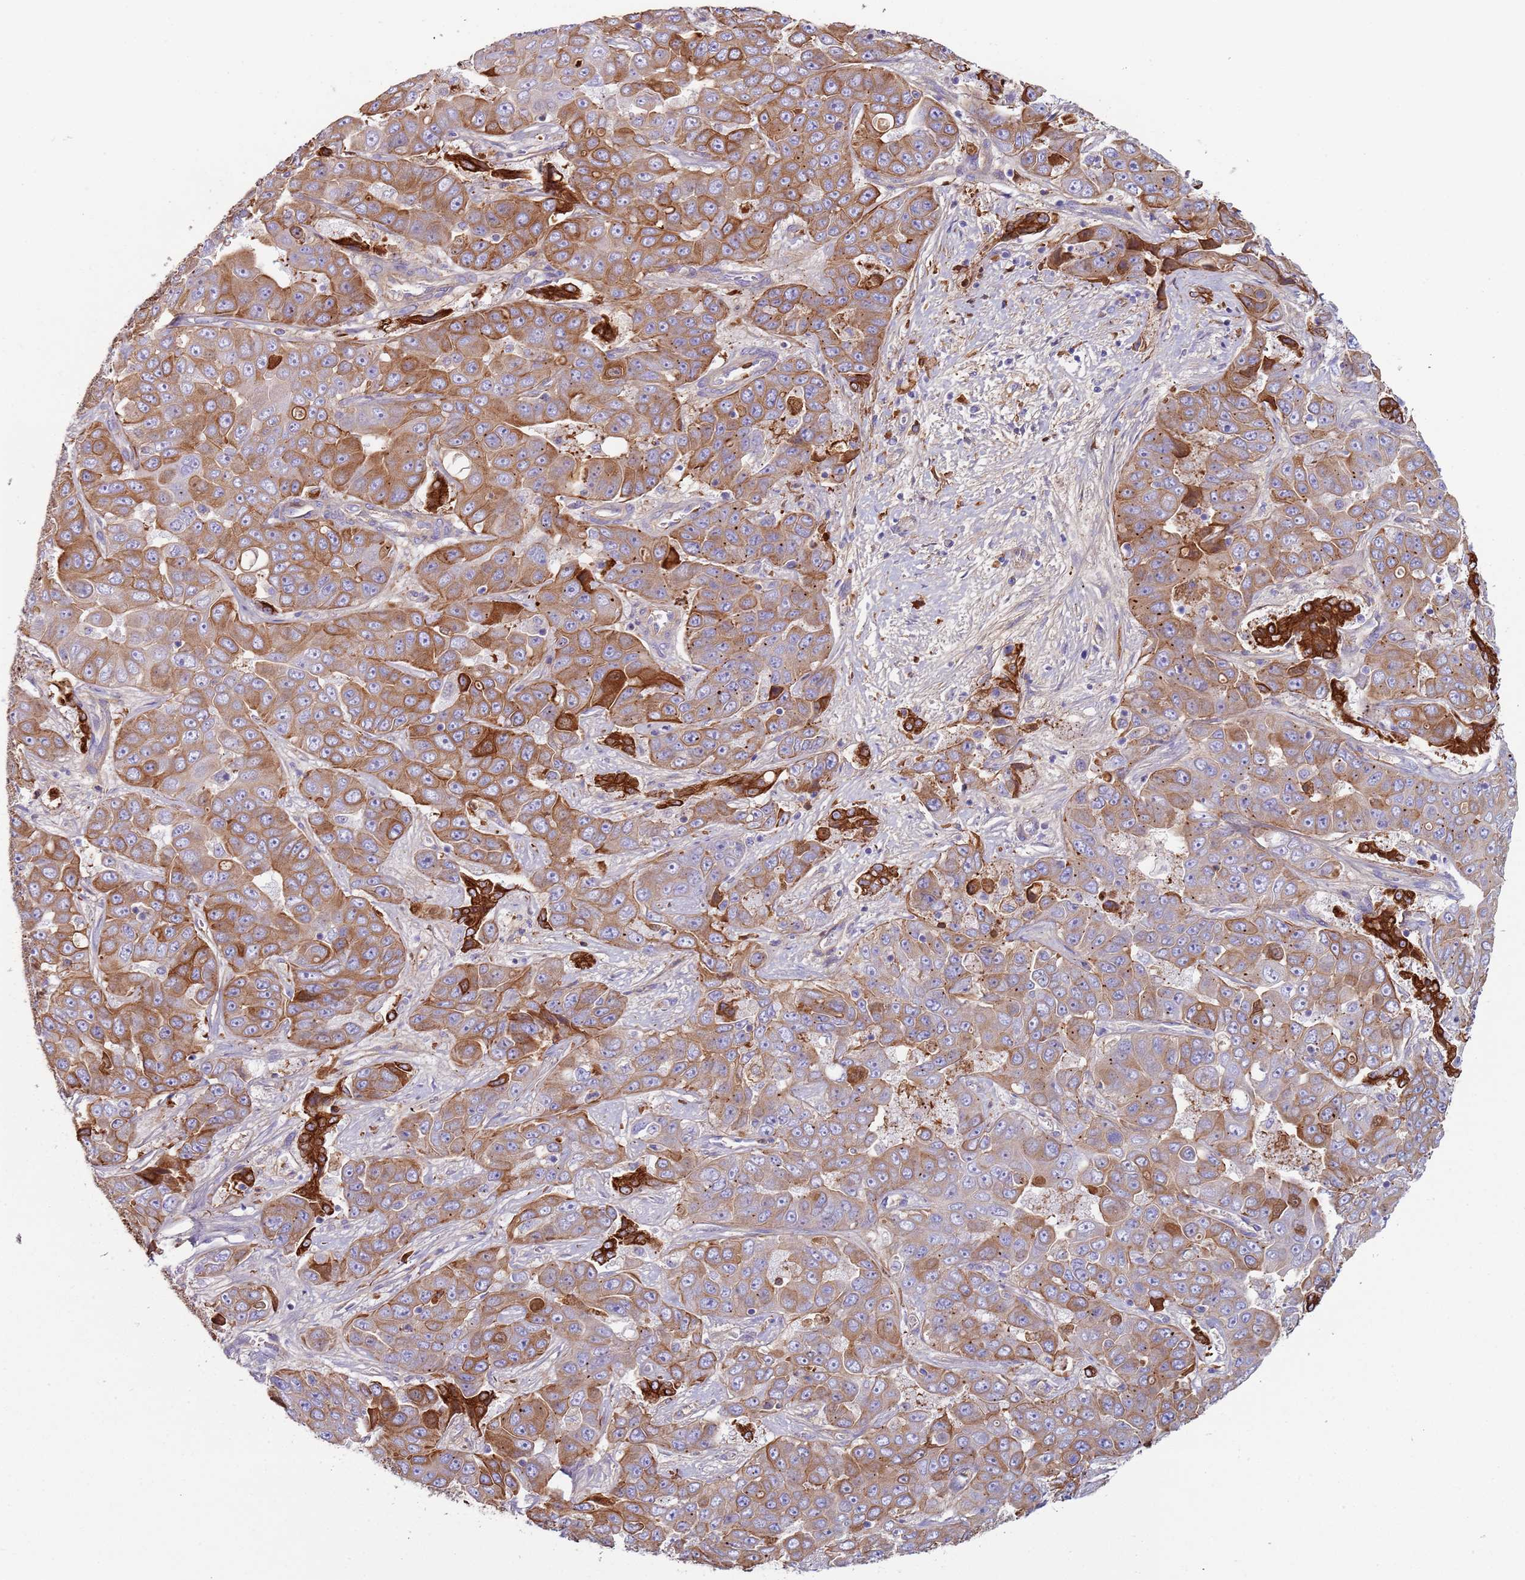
{"staining": {"intensity": "moderate", "quantity": "25%-75%", "location": "cytoplasmic/membranous"}, "tissue": "liver cancer", "cell_type": "Tumor cells", "image_type": "cancer", "snomed": [{"axis": "morphology", "description": "Cholangiocarcinoma"}, {"axis": "topography", "description": "Liver"}], "caption": "A brown stain highlights moderate cytoplasmic/membranous staining of a protein in cholangiocarcinoma (liver) tumor cells.", "gene": "CYSLTR2", "patient": {"sex": "female", "age": 52}}